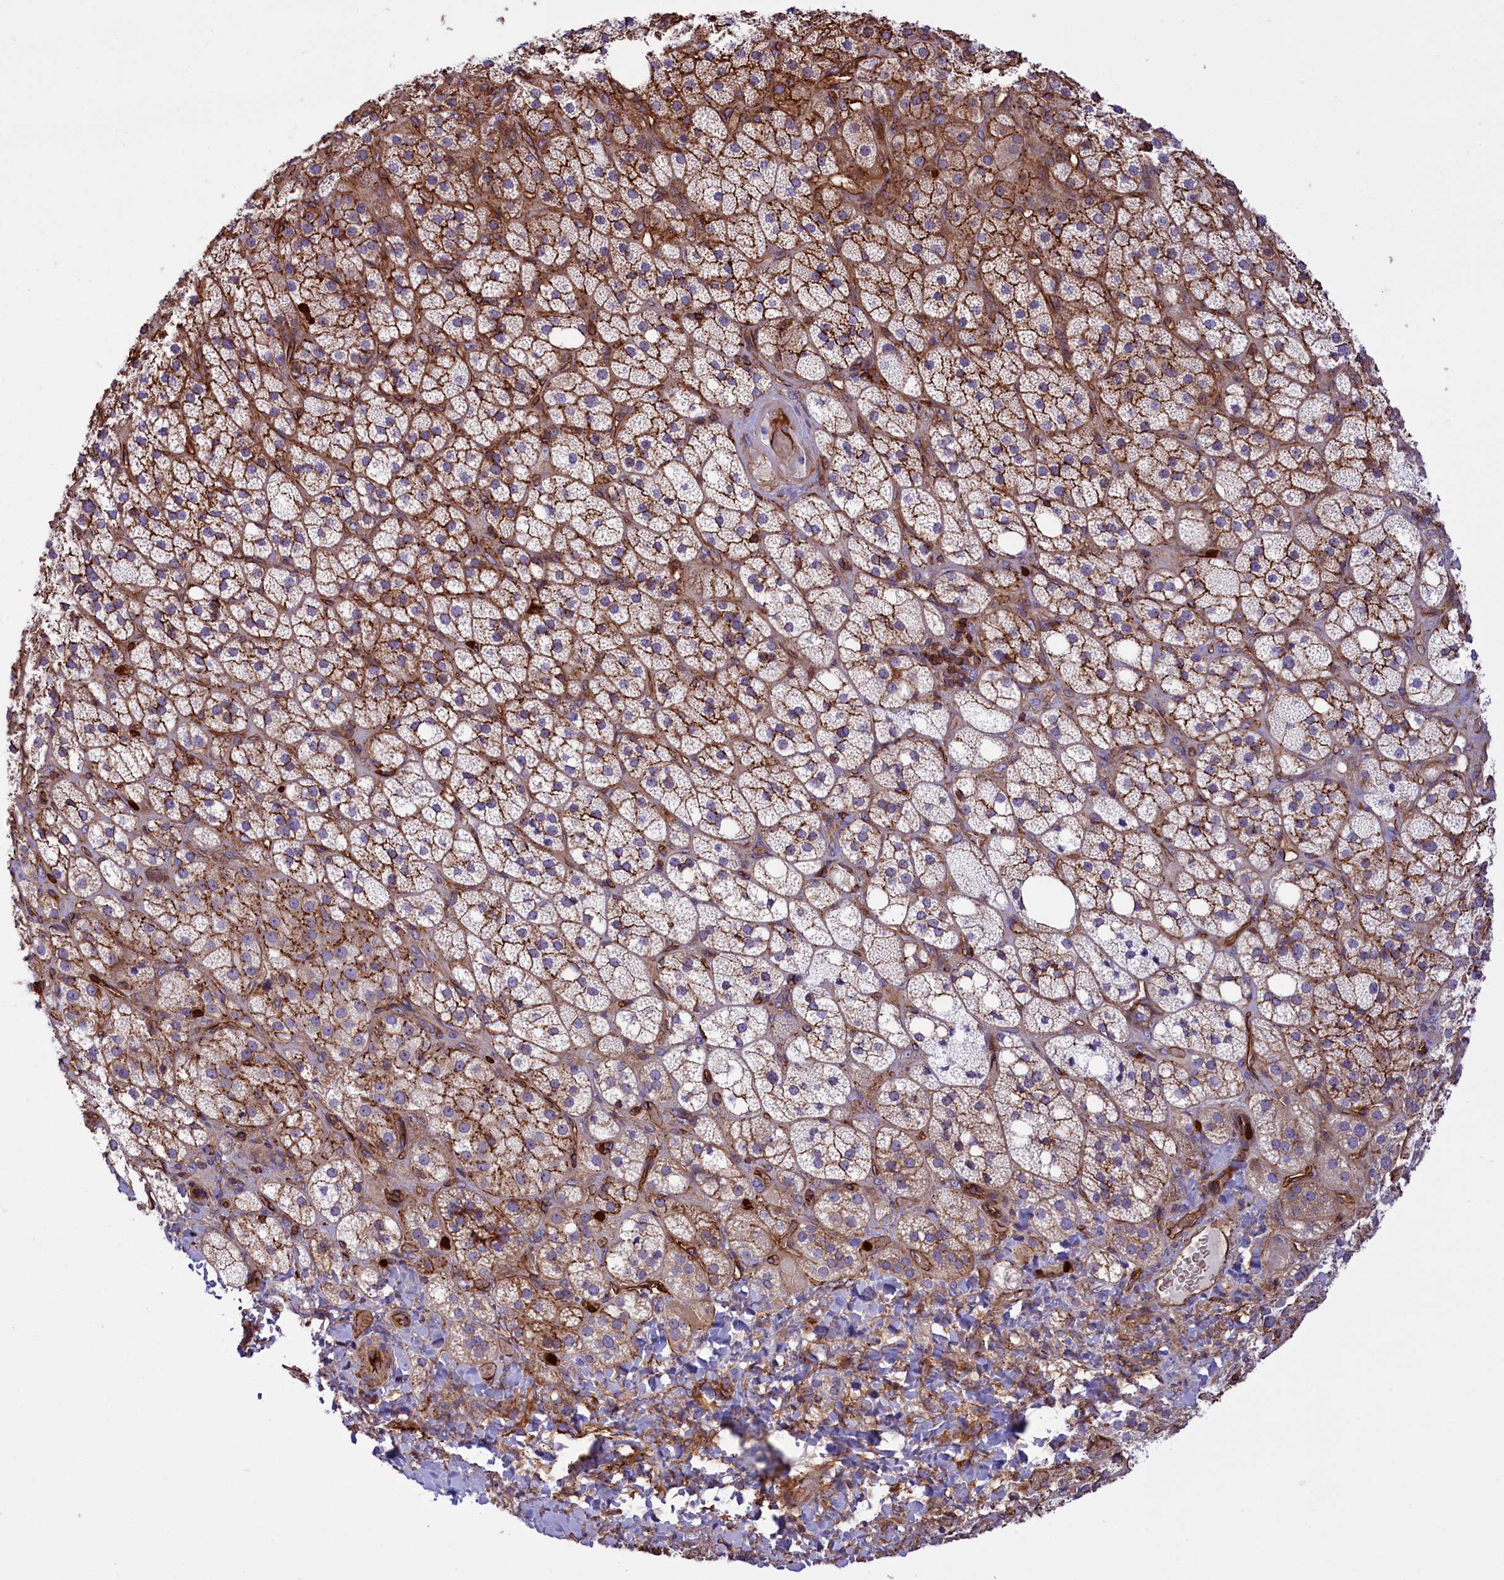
{"staining": {"intensity": "moderate", "quantity": "<25%", "location": "cytoplasmic/membranous"}, "tissue": "adrenal gland", "cell_type": "Glandular cells", "image_type": "normal", "snomed": [{"axis": "morphology", "description": "Normal tissue, NOS"}, {"axis": "topography", "description": "Adrenal gland"}], "caption": "Adrenal gland stained with immunohistochemistry (IHC) shows moderate cytoplasmic/membranous positivity in approximately <25% of glandular cells. (Stains: DAB in brown, nuclei in blue, Microscopy: brightfield microscopy at high magnification).", "gene": "CD99L2", "patient": {"sex": "male", "age": 61}}